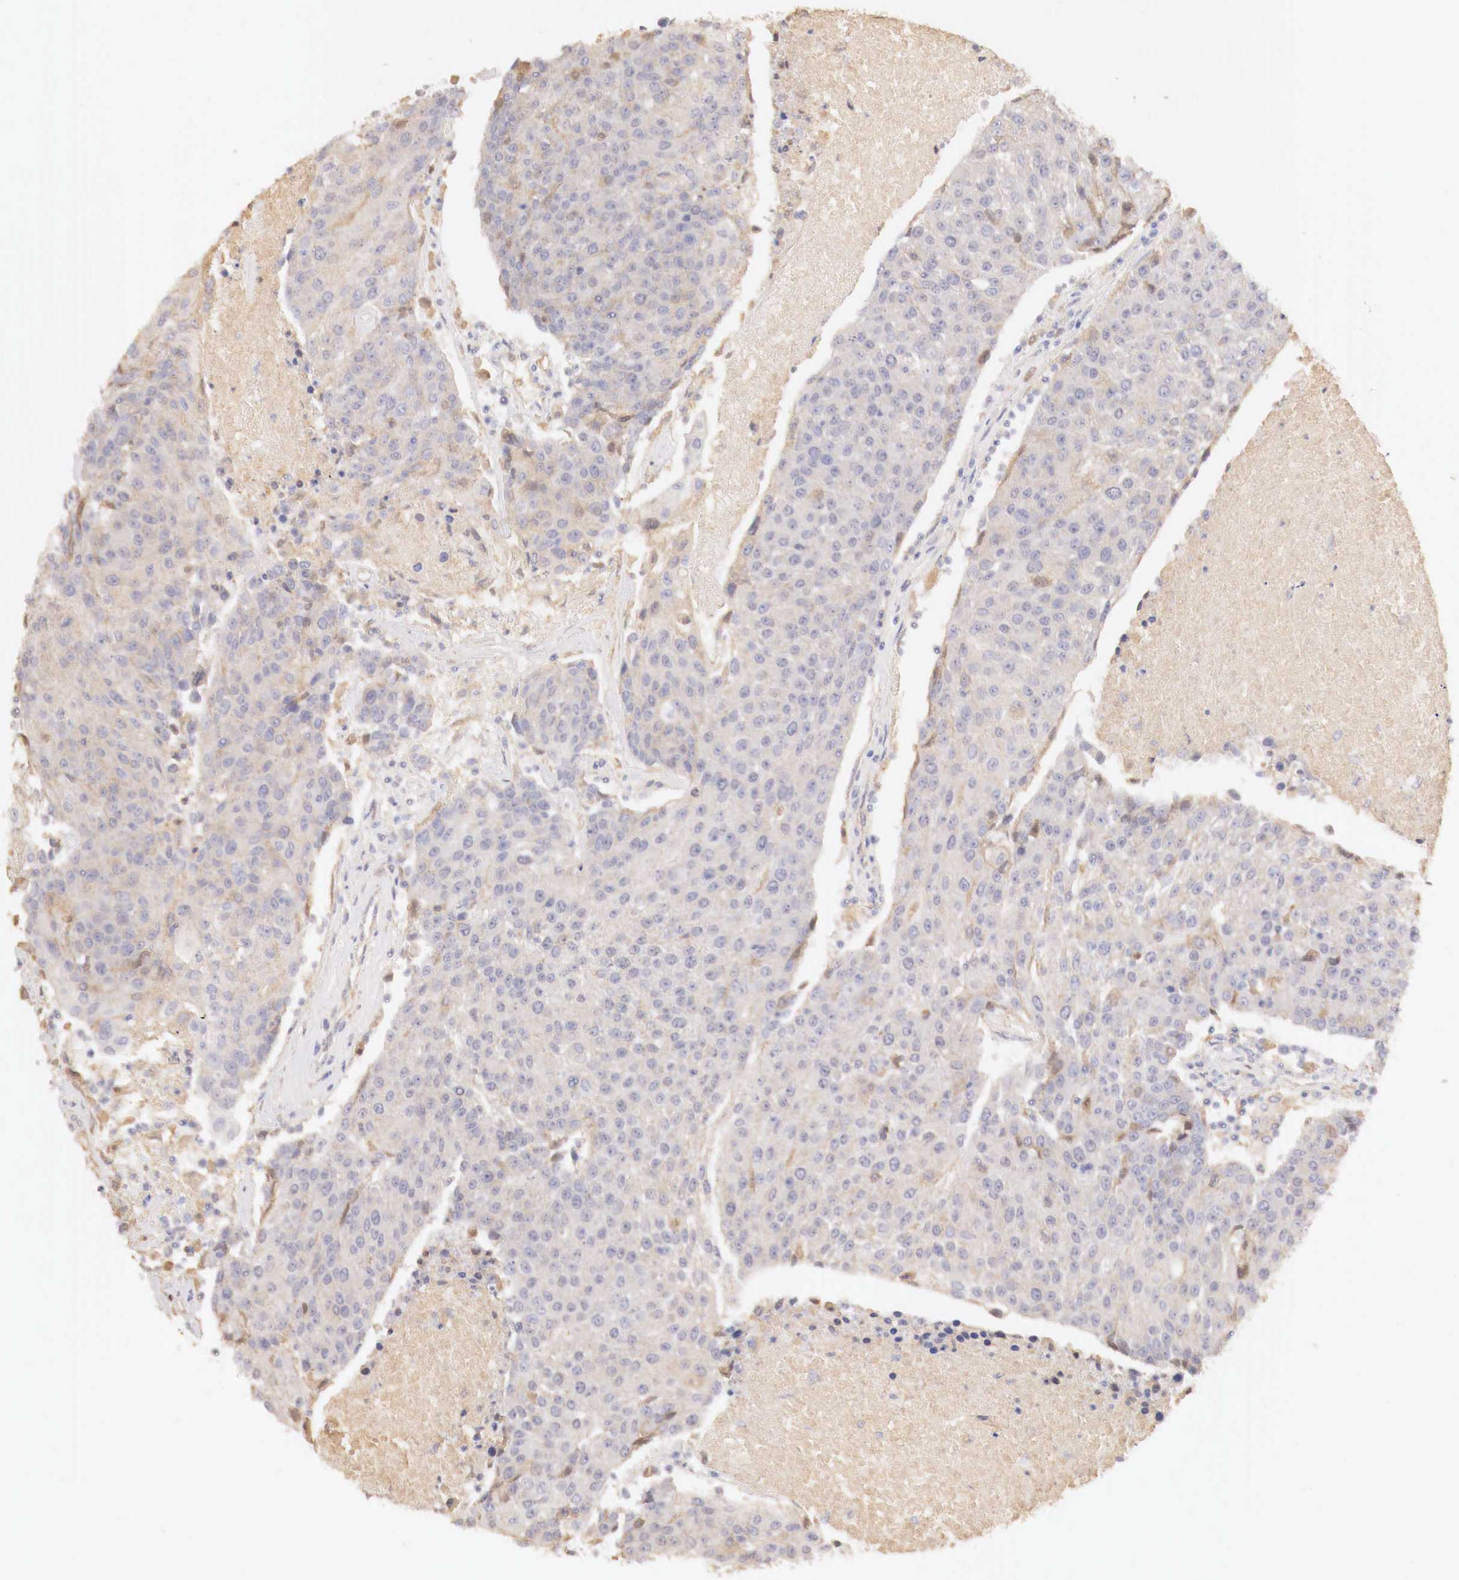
{"staining": {"intensity": "weak", "quantity": "<25%", "location": "cytoplasmic/membranous"}, "tissue": "urothelial cancer", "cell_type": "Tumor cells", "image_type": "cancer", "snomed": [{"axis": "morphology", "description": "Urothelial carcinoma, High grade"}, {"axis": "topography", "description": "Urinary bladder"}], "caption": "Immunohistochemistry (IHC) image of neoplastic tissue: high-grade urothelial carcinoma stained with DAB (3,3'-diaminobenzidine) exhibits no significant protein expression in tumor cells.", "gene": "GATA1", "patient": {"sex": "female", "age": 85}}